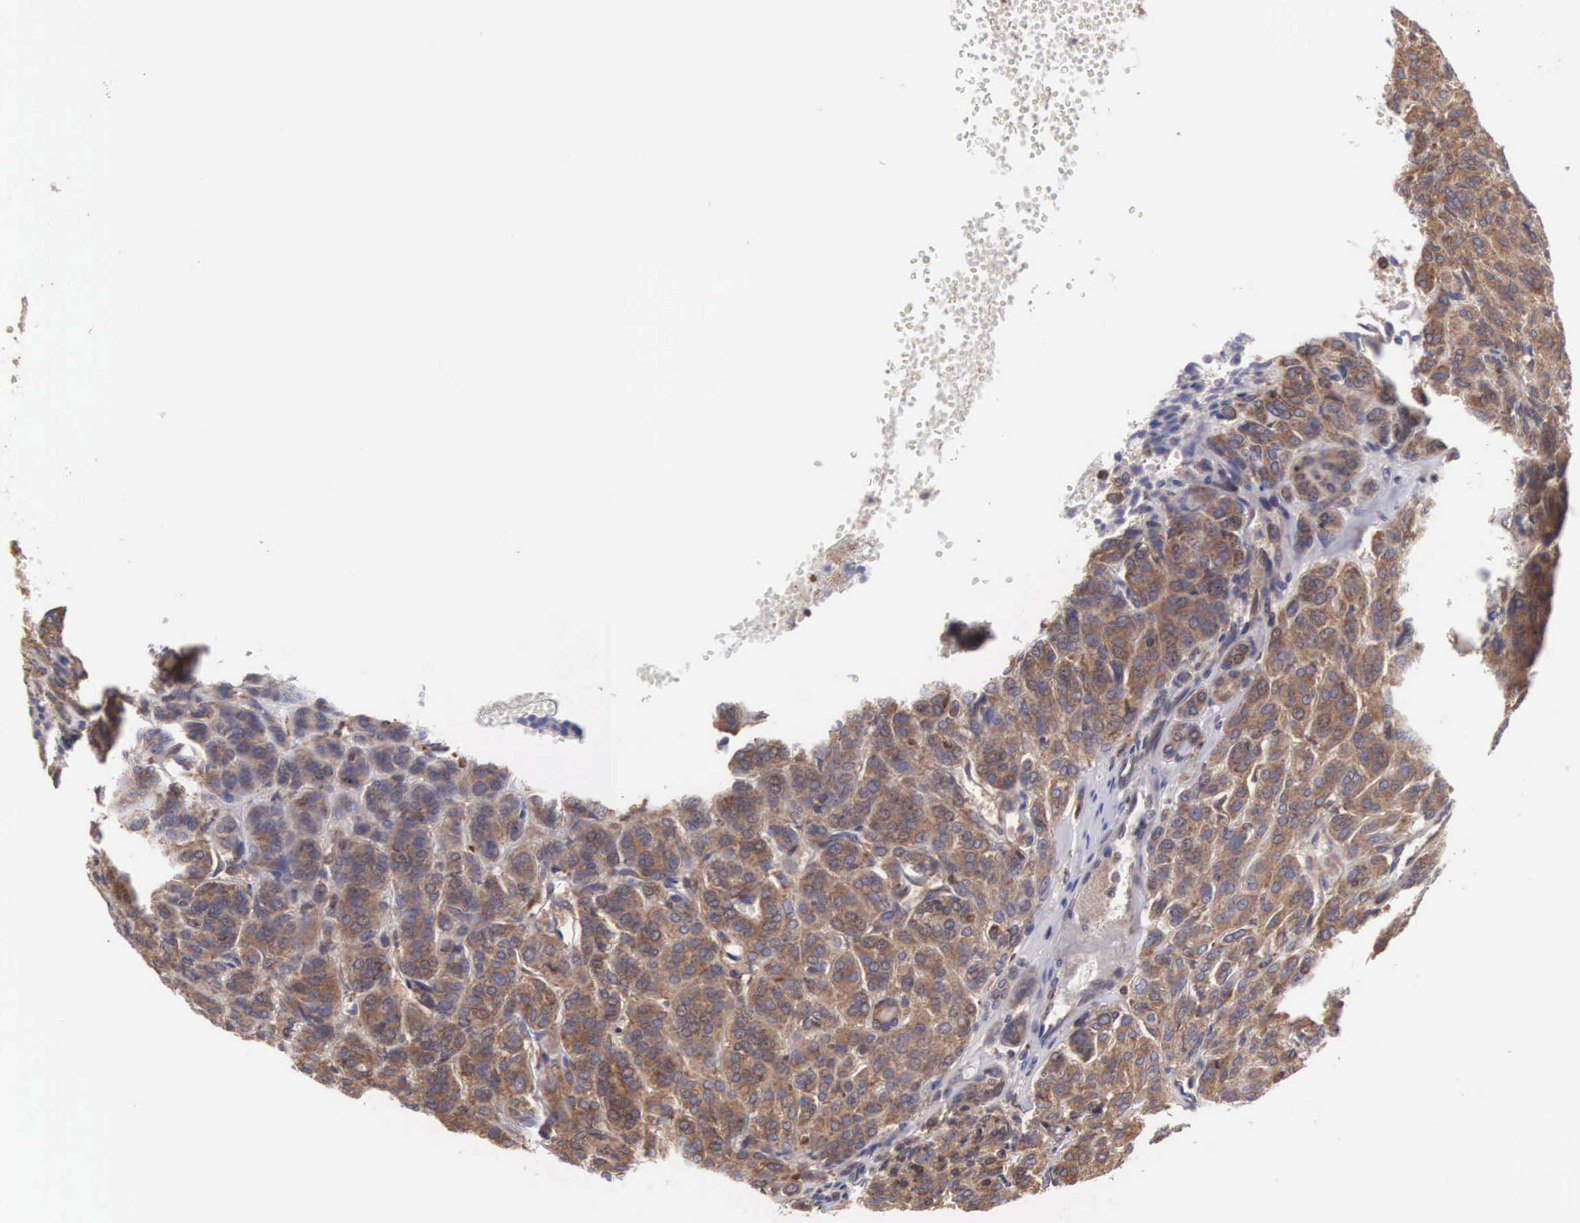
{"staining": {"intensity": "moderate", "quantity": ">75%", "location": "cytoplasmic/membranous"}, "tissue": "thyroid cancer", "cell_type": "Tumor cells", "image_type": "cancer", "snomed": [{"axis": "morphology", "description": "Follicular adenoma carcinoma, NOS"}, {"axis": "topography", "description": "Thyroid gland"}], "caption": "A medium amount of moderate cytoplasmic/membranous staining is appreciated in about >75% of tumor cells in thyroid follicular adenoma carcinoma tissue.", "gene": "DHRS1", "patient": {"sex": "female", "age": 71}}